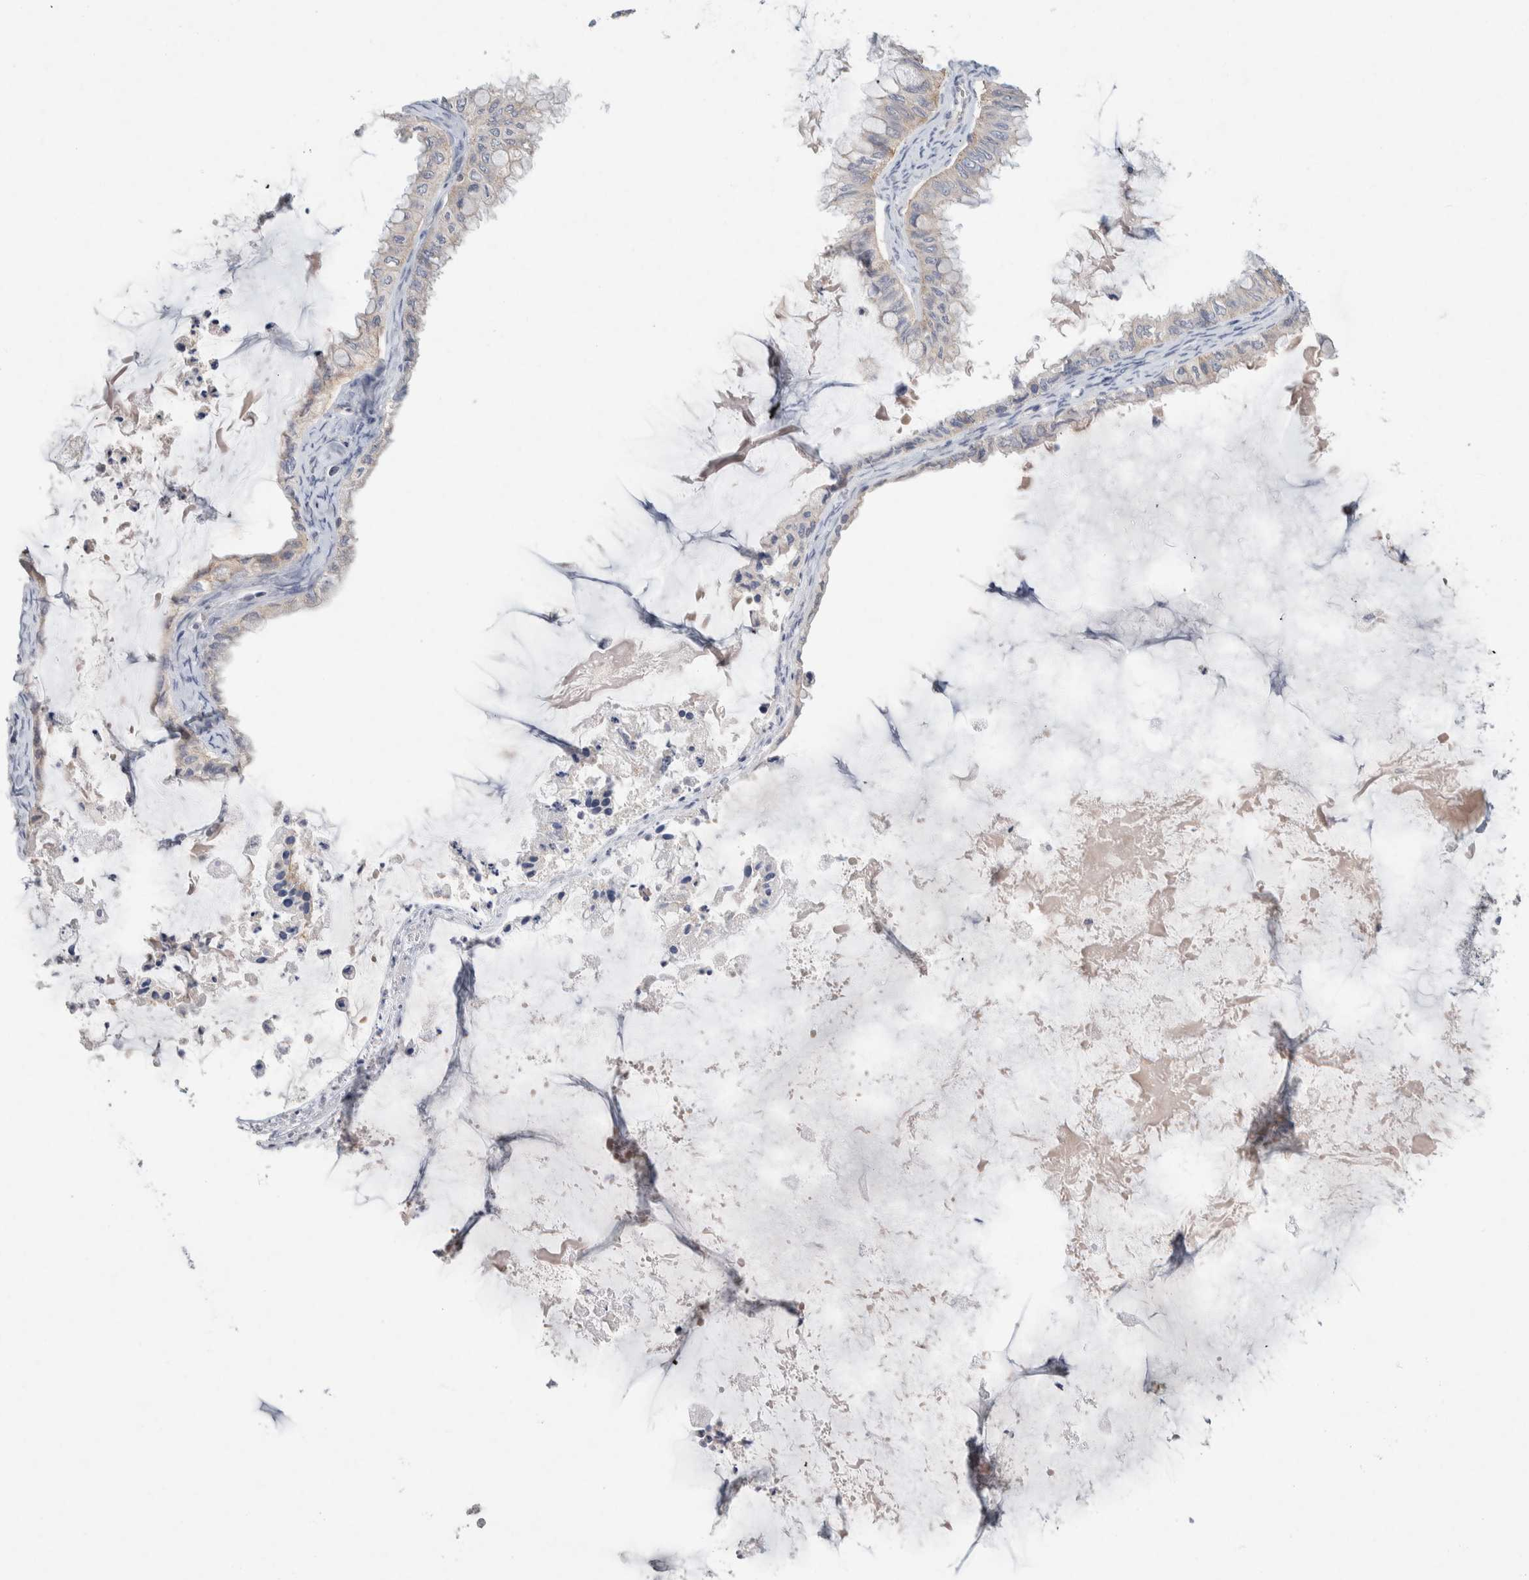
{"staining": {"intensity": "weak", "quantity": "<25%", "location": "cytoplasmic/membranous"}, "tissue": "ovarian cancer", "cell_type": "Tumor cells", "image_type": "cancer", "snomed": [{"axis": "morphology", "description": "Cystadenocarcinoma, mucinous, NOS"}, {"axis": "topography", "description": "Ovary"}], "caption": "A histopathology image of mucinous cystadenocarcinoma (ovarian) stained for a protein exhibits no brown staining in tumor cells. (Brightfield microscopy of DAB immunohistochemistry at high magnification).", "gene": "CMTM4", "patient": {"sex": "female", "age": 80}}